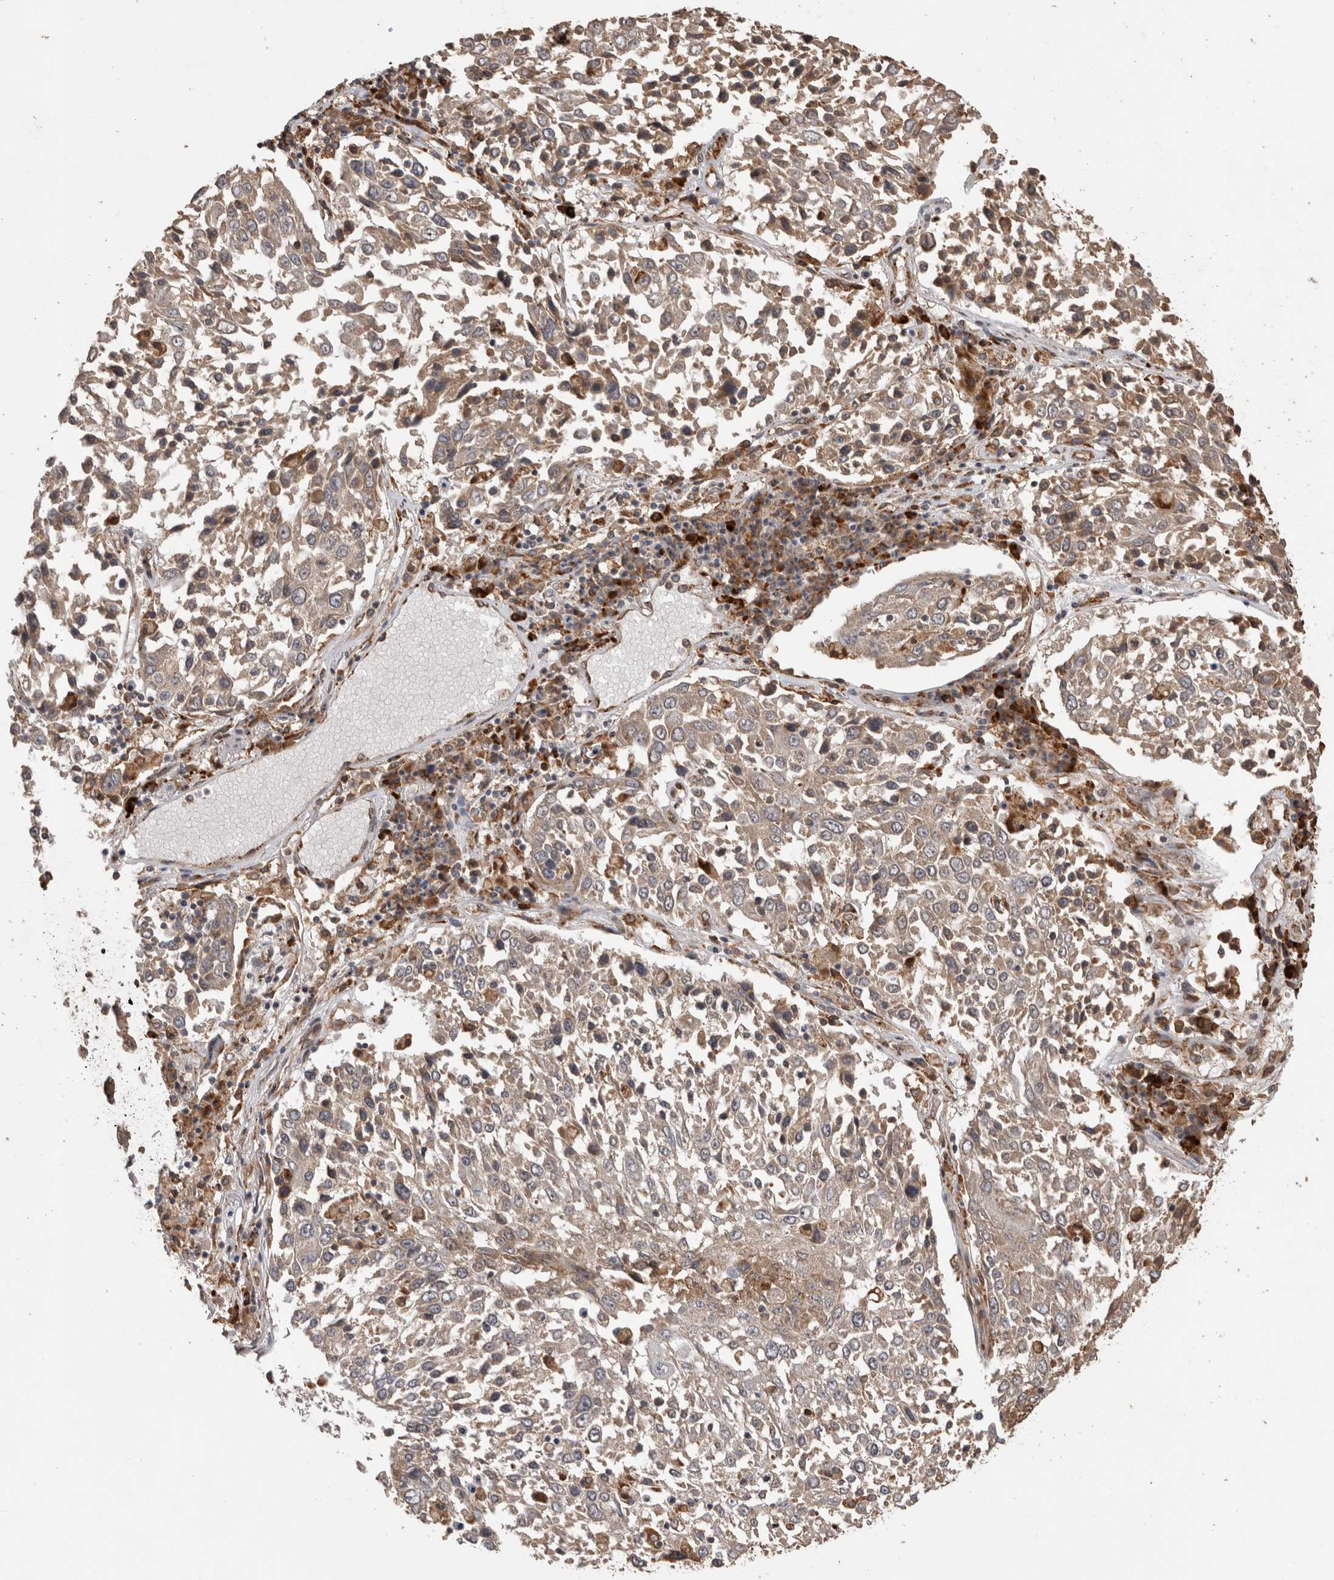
{"staining": {"intensity": "weak", "quantity": "25%-75%", "location": "cytoplasmic/membranous"}, "tissue": "lung cancer", "cell_type": "Tumor cells", "image_type": "cancer", "snomed": [{"axis": "morphology", "description": "Squamous cell carcinoma, NOS"}, {"axis": "topography", "description": "Lung"}], "caption": "Lung cancer stained with DAB IHC shows low levels of weak cytoplasmic/membranous staining in about 25%-75% of tumor cells. The staining was performed using DAB, with brown indicating positive protein expression. Nuclei are stained blue with hematoxylin.", "gene": "TBCE", "patient": {"sex": "male", "age": 65}}